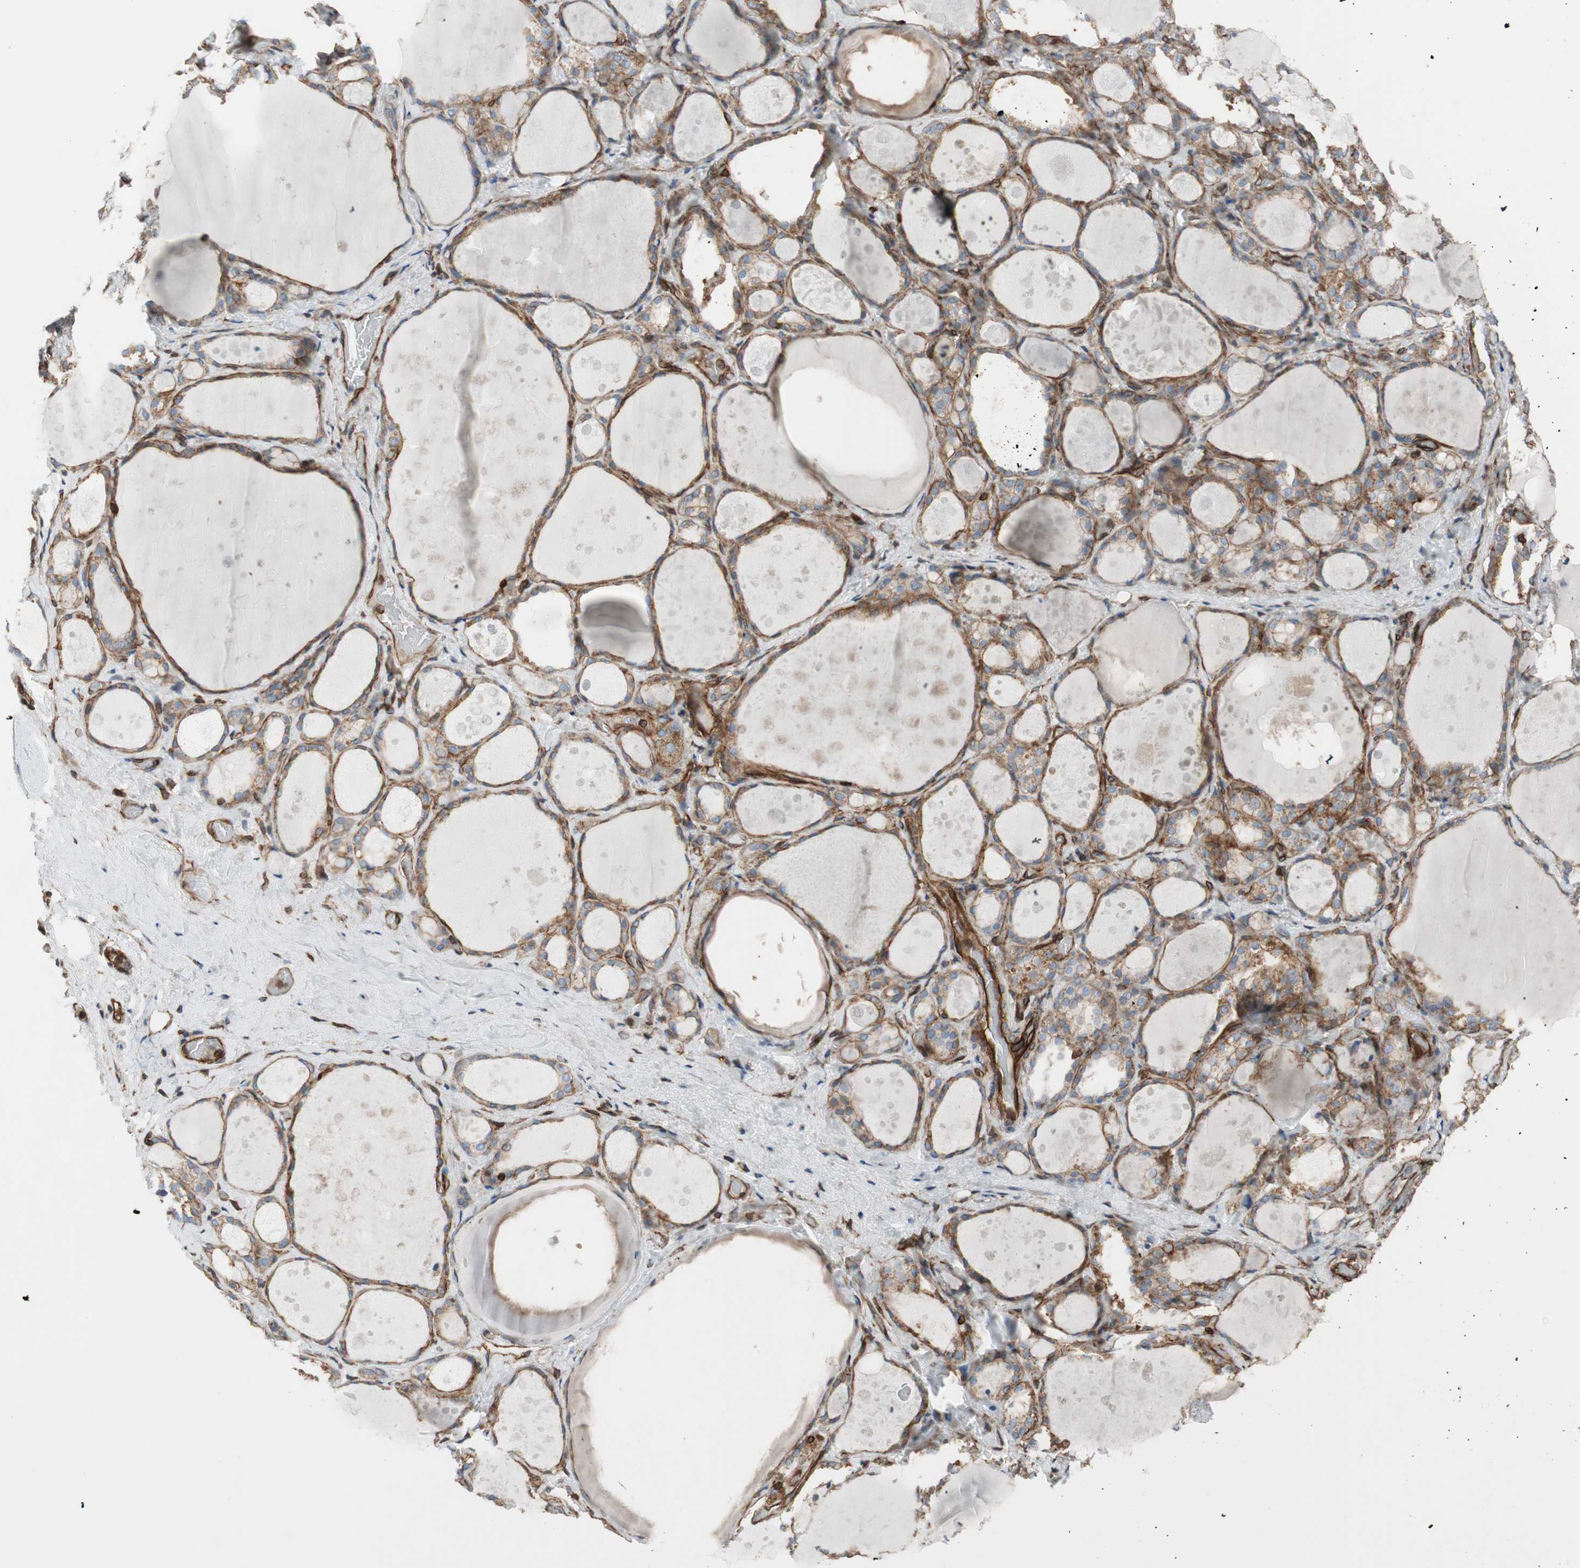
{"staining": {"intensity": "moderate", "quantity": ">75%", "location": "cytoplasmic/membranous"}, "tissue": "thyroid gland", "cell_type": "Glandular cells", "image_type": "normal", "snomed": [{"axis": "morphology", "description": "Normal tissue, NOS"}, {"axis": "topography", "description": "Thyroid gland"}], "caption": "A histopathology image of thyroid gland stained for a protein demonstrates moderate cytoplasmic/membranous brown staining in glandular cells. (DAB = brown stain, brightfield microscopy at high magnification).", "gene": "TCTA", "patient": {"sex": "female", "age": 75}}